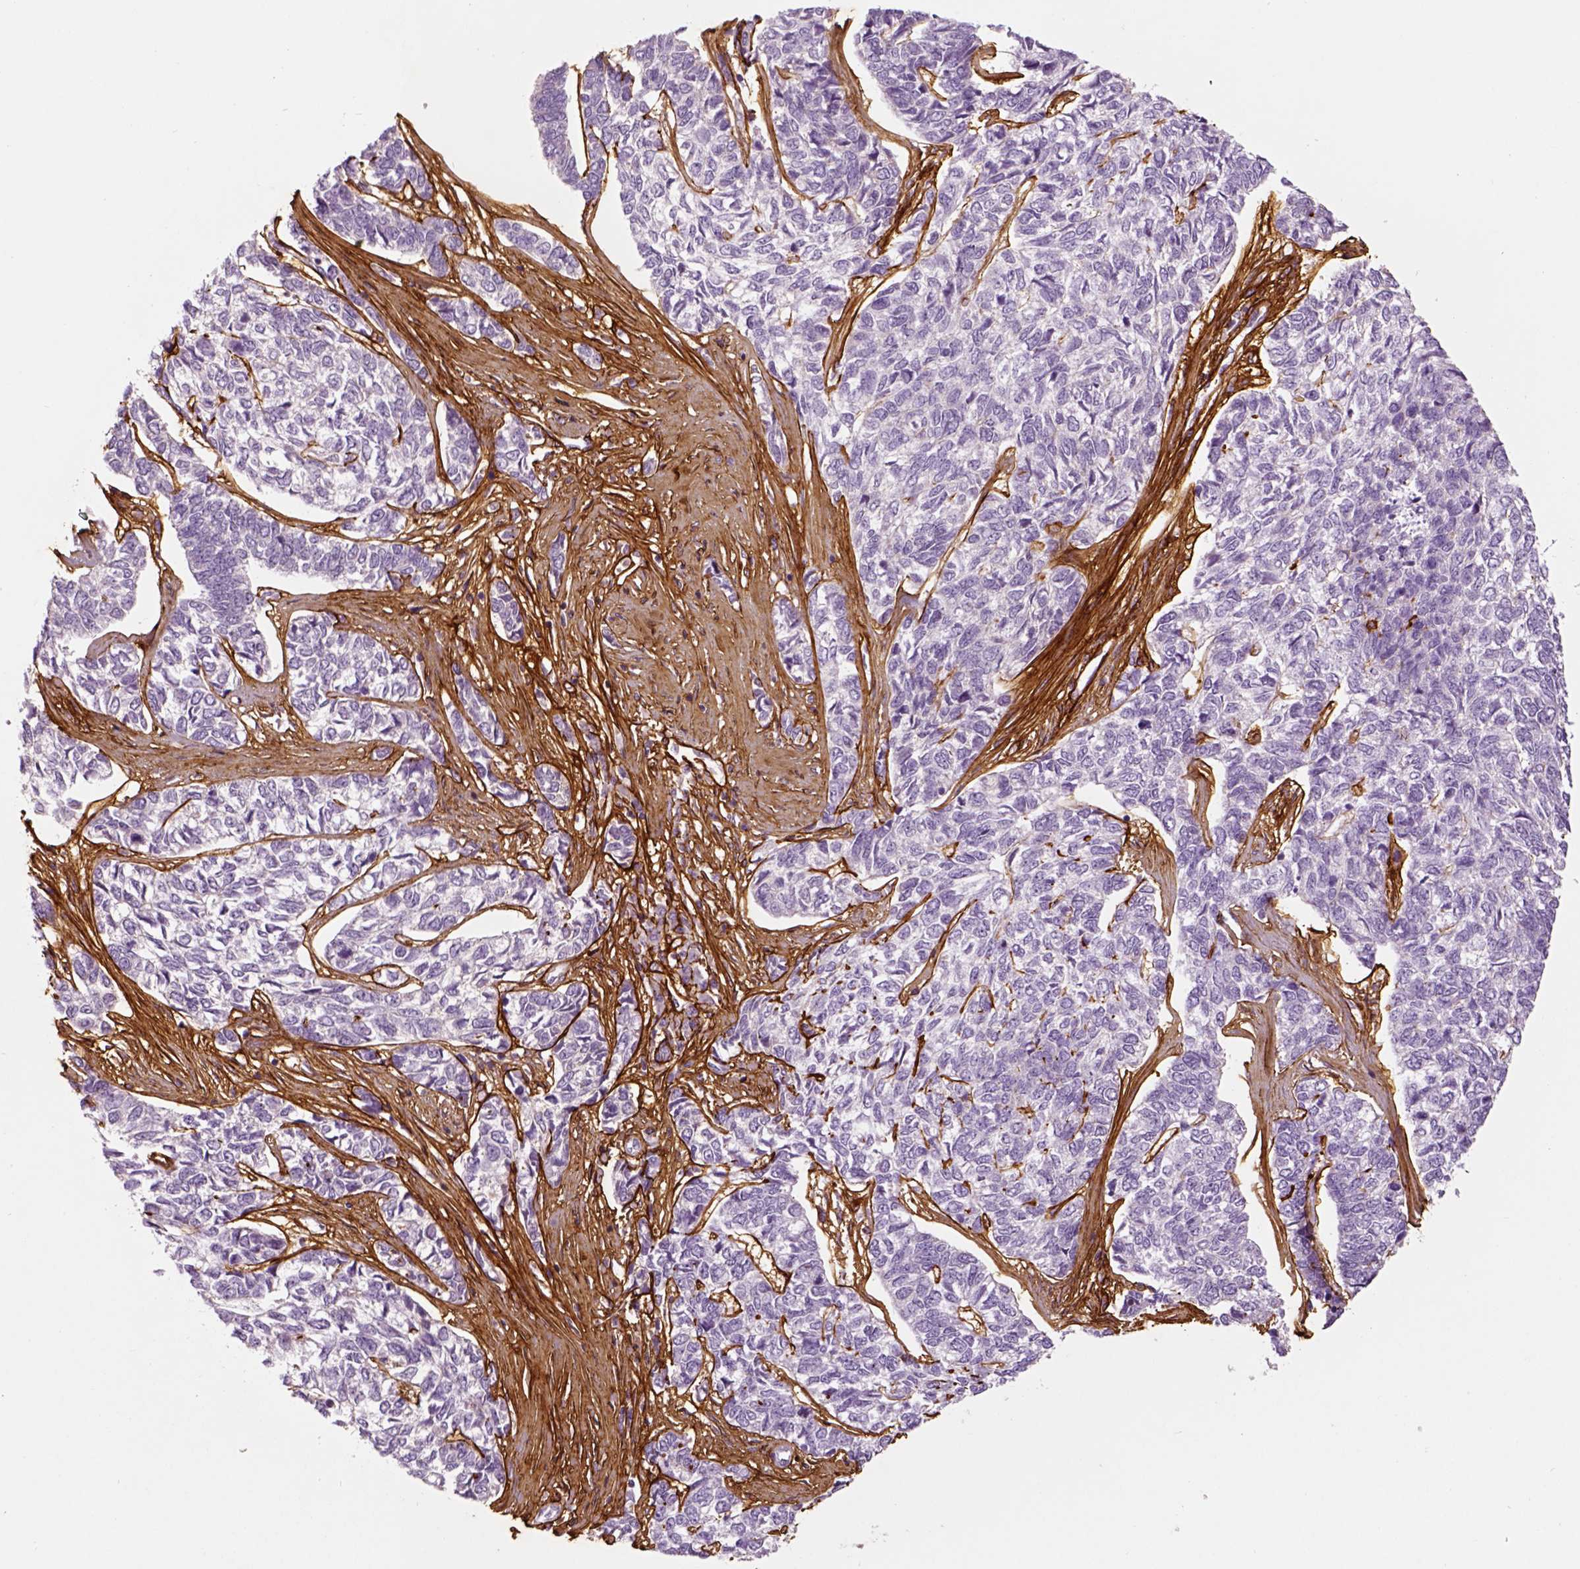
{"staining": {"intensity": "negative", "quantity": "none", "location": "none"}, "tissue": "skin cancer", "cell_type": "Tumor cells", "image_type": "cancer", "snomed": [{"axis": "morphology", "description": "Basal cell carcinoma"}, {"axis": "topography", "description": "Skin"}], "caption": "Basal cell carcinoma (skin) was stained to show a protein in brown. There is no significant expression in tumor cells. (DAB (3,3'-diaminobenzidine) IHC with hematoxylin counter stain).", "gene": "COL6A2", "patient": {"sex": "female", "age": 65}}